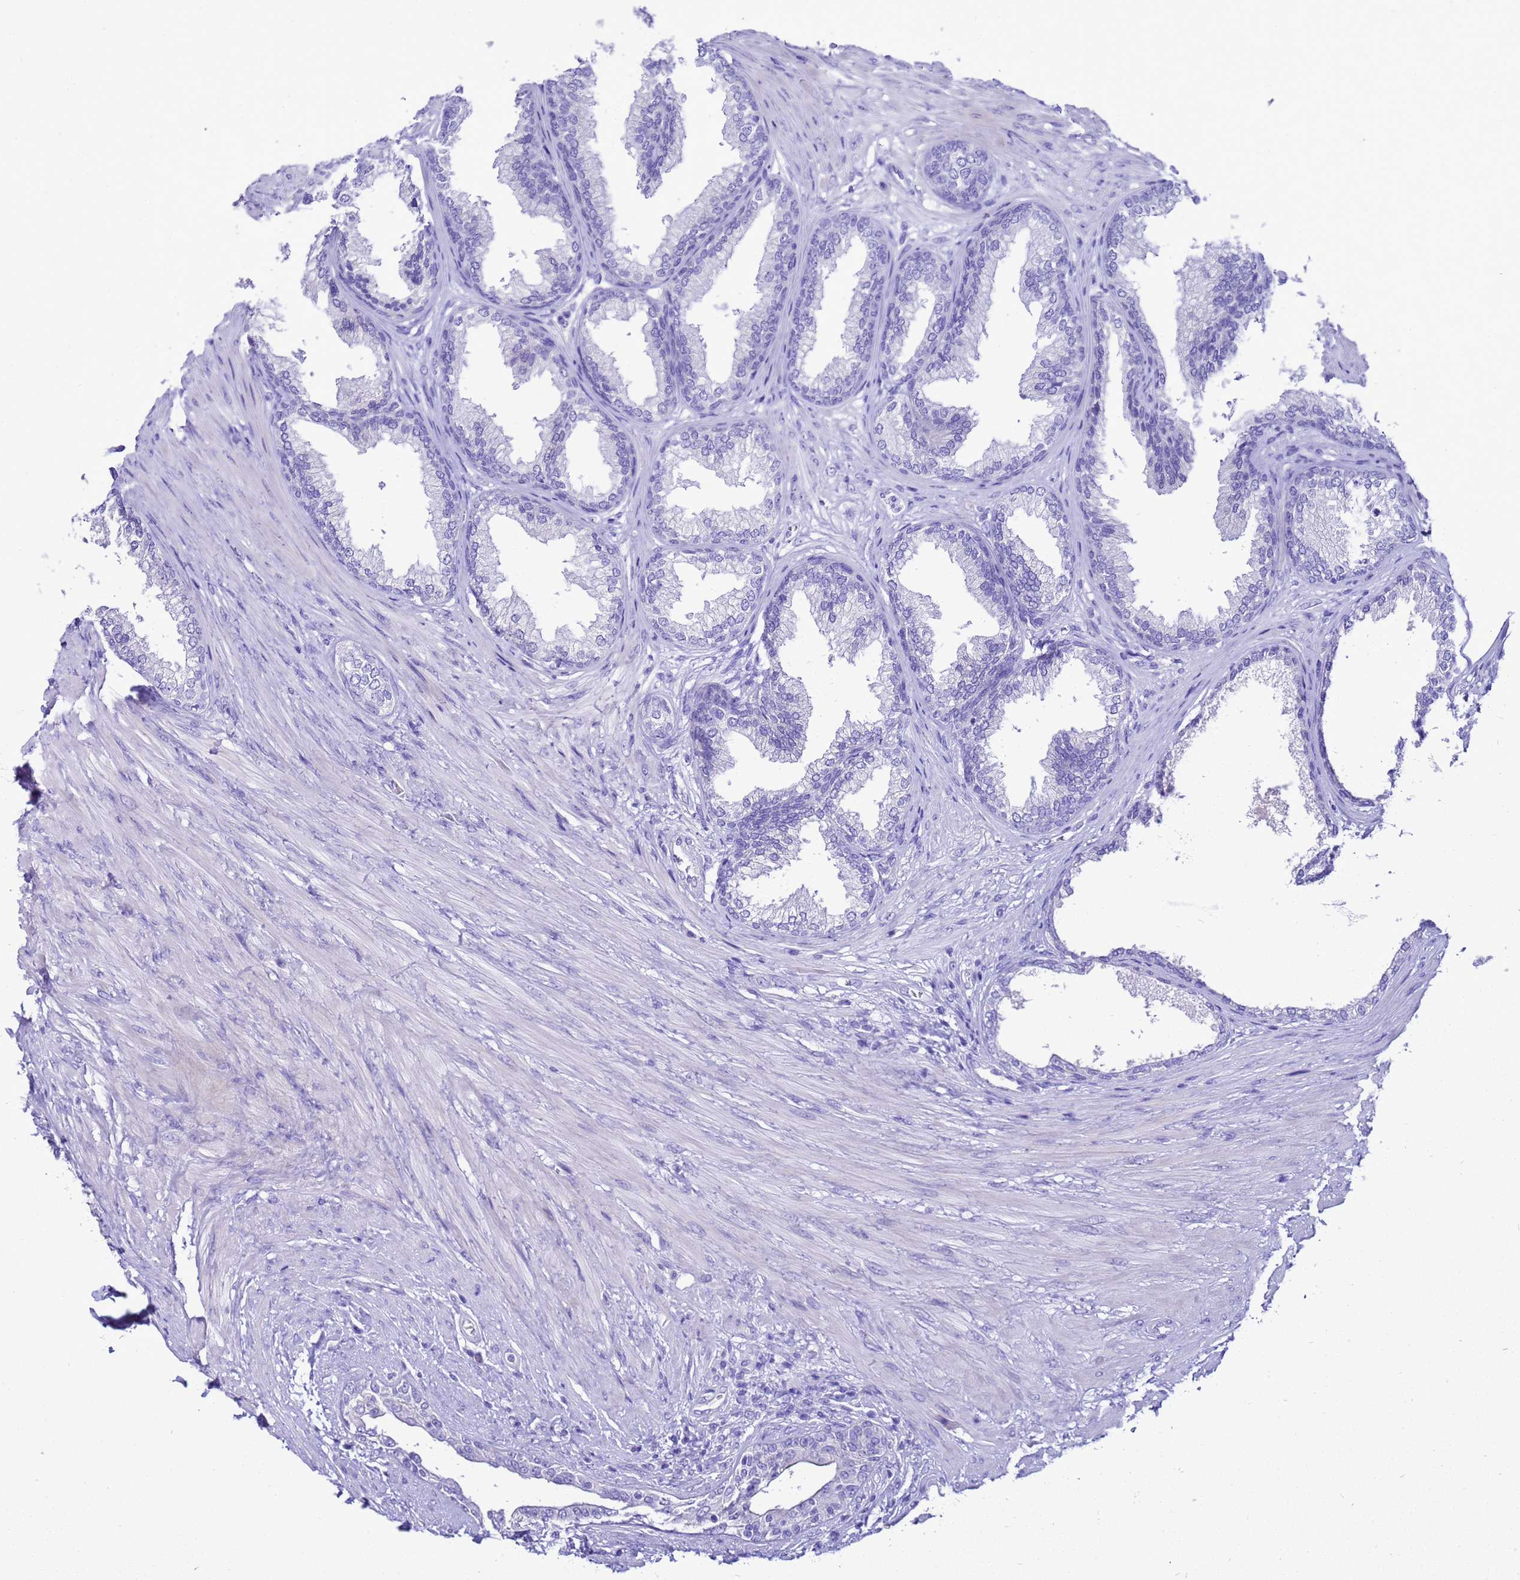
{"staining": {"intensity": "negative", "quantity": "none", "location": "none"}, "tissue": "prostate", "cell_type": "Glandular cells", "image_type": "normal", "snomed": [{"axis": "morphology", "description": "Normal tissue, NOS"}, {"axis": "topography", "description": "Prostate"}], "caption": "Histopathology image shows no protein expression in glandular cells of normal prostate. (DAB immunohistochemistry visualized using brightfield microscopy, high magnification).", "gene": "BEST2", "patient": {"sex": "male", "age": 76}}